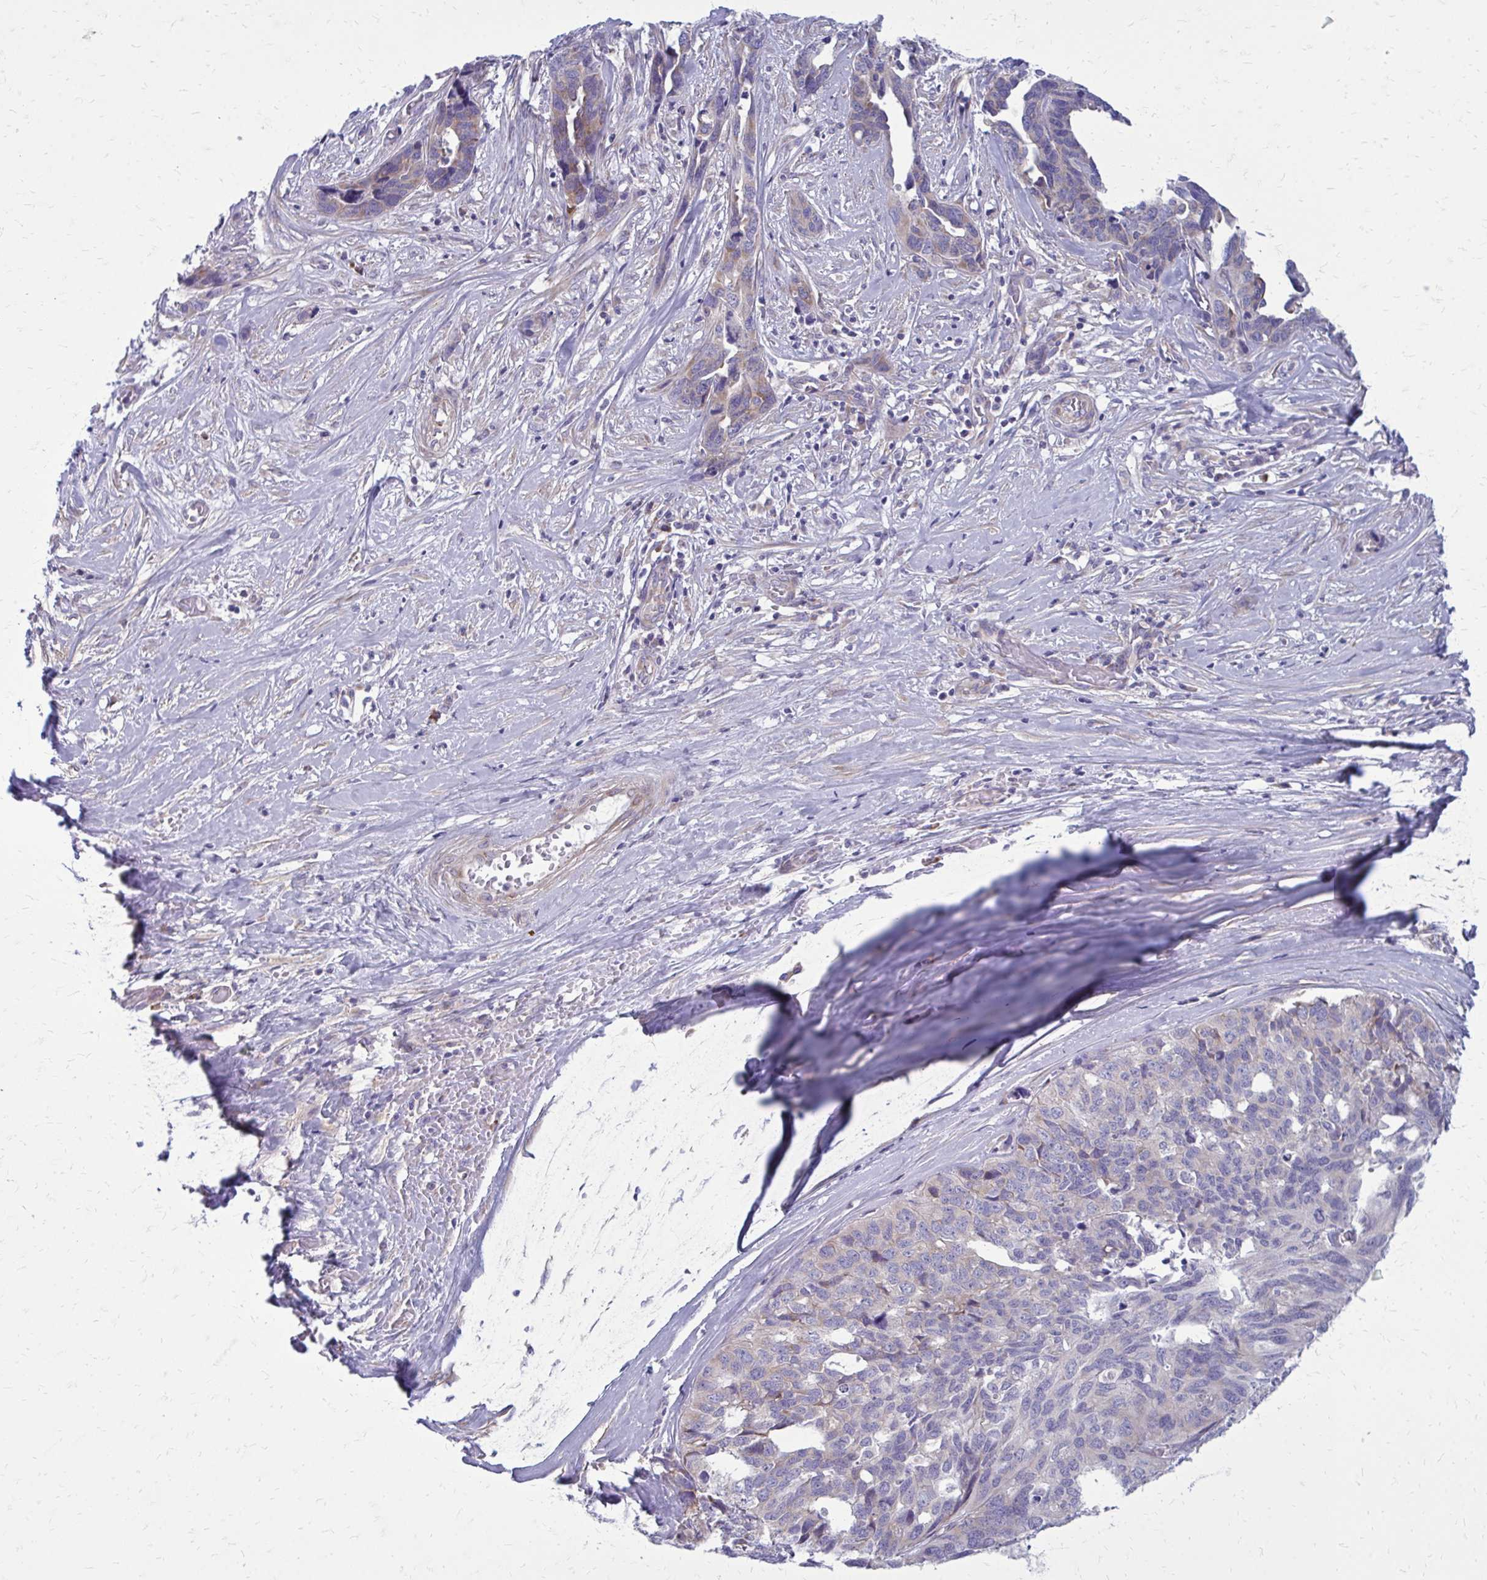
{"staining": {"intensity": "negative", "quantity": "none", "location": "none"}, "tissue": "ovarian cancer", "cell_type": "Tumor cells", "image_type": "cancer", "snomed": [{"axis": "morphology", "description": "Cystadenocarcinoma, serous, NOS"}, {"axis": "topography", "description": "Ovary"}], "caption": "Immunohistochemistry micrograph of human serous cystadenocarcinoma (ovarian) stained for a protein (brown), which demonstrates no positivity in tumor cells.", "gene": "GIGYF2", "patient": {"sex": "female", "age": 64}}